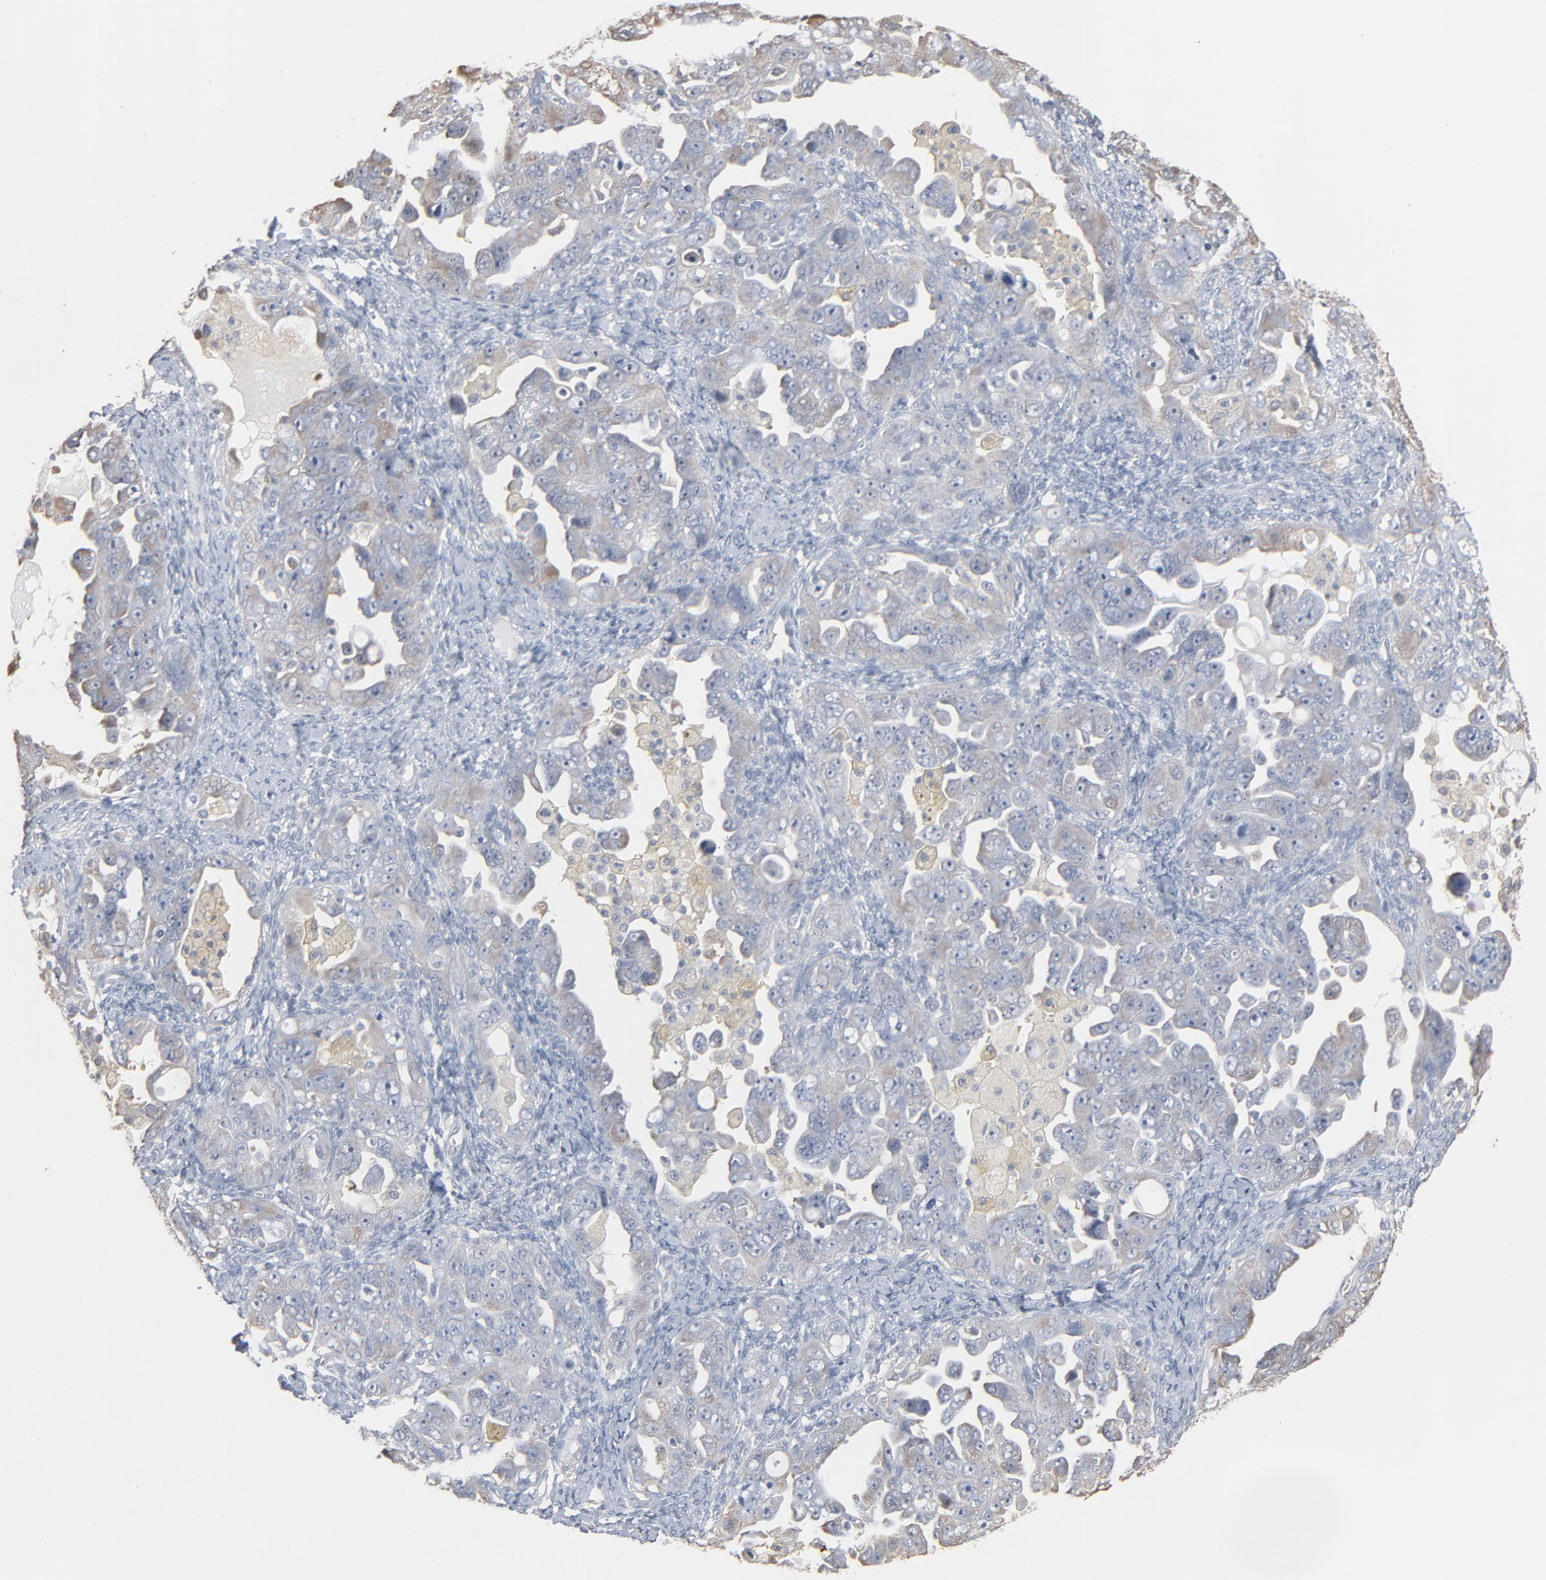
{"staining": {"intensity": "weak", "quantity": "<25%", "location": "cytoplasmic/membranous"}, "tissue": "ovarian cancer", "cell_type": "Tumor cells", "image_type": "cancer", "snomed": [{"axis": "morphology", "description": "Cystadenocarcinoma, serous, NOS"}, {"axis": "topography", "description": "Ovary"}], "caption": "Photomicrograph shows no protein staining in tumor cells of ovarian cancer (serous cystadenocarcinoma) tissue.", "gene": "CCT5", "patient": {"sex": "female", "age": 66}}